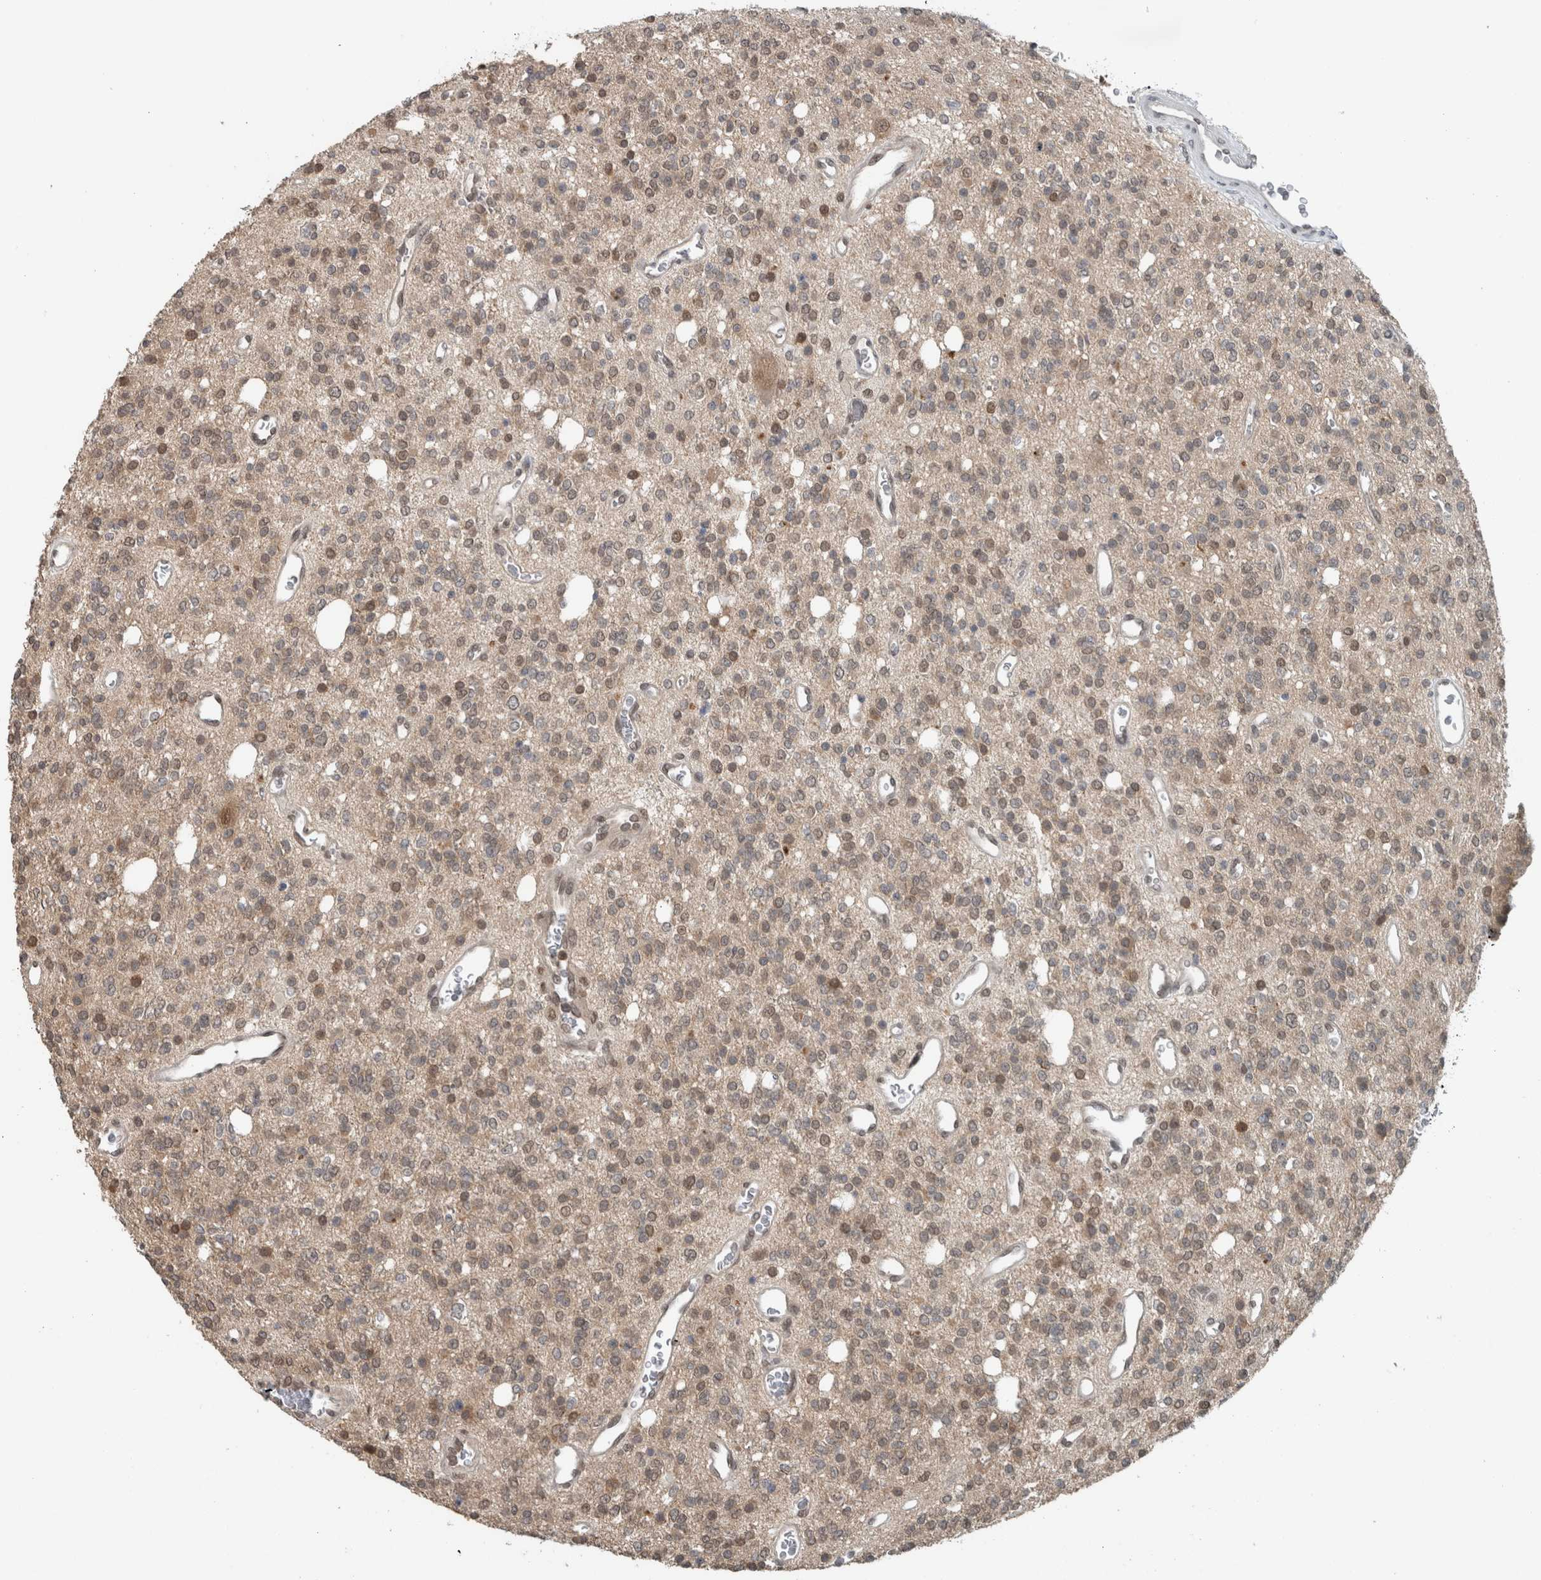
{"staining": {"intensity": "weak", "quantity": ">75%", "location": "nuclear"}, "tissue": "glioma", "cell_type": "Tumor cells", "image_type": "cancer", "snomed": [{"axis": "morphology", "description": "Glioma, malignant, High grade"}, {"axis": "topography", "description": "Brain"}], "caption": "A histopathology image showing weak nuclear expression in about >75% of tumor cells in malignant glioma (high-grade), as visualized by brown immunohistochemical staining.", "gene": "SPAG7", "patient": {"sex": "male", "age": 34}}